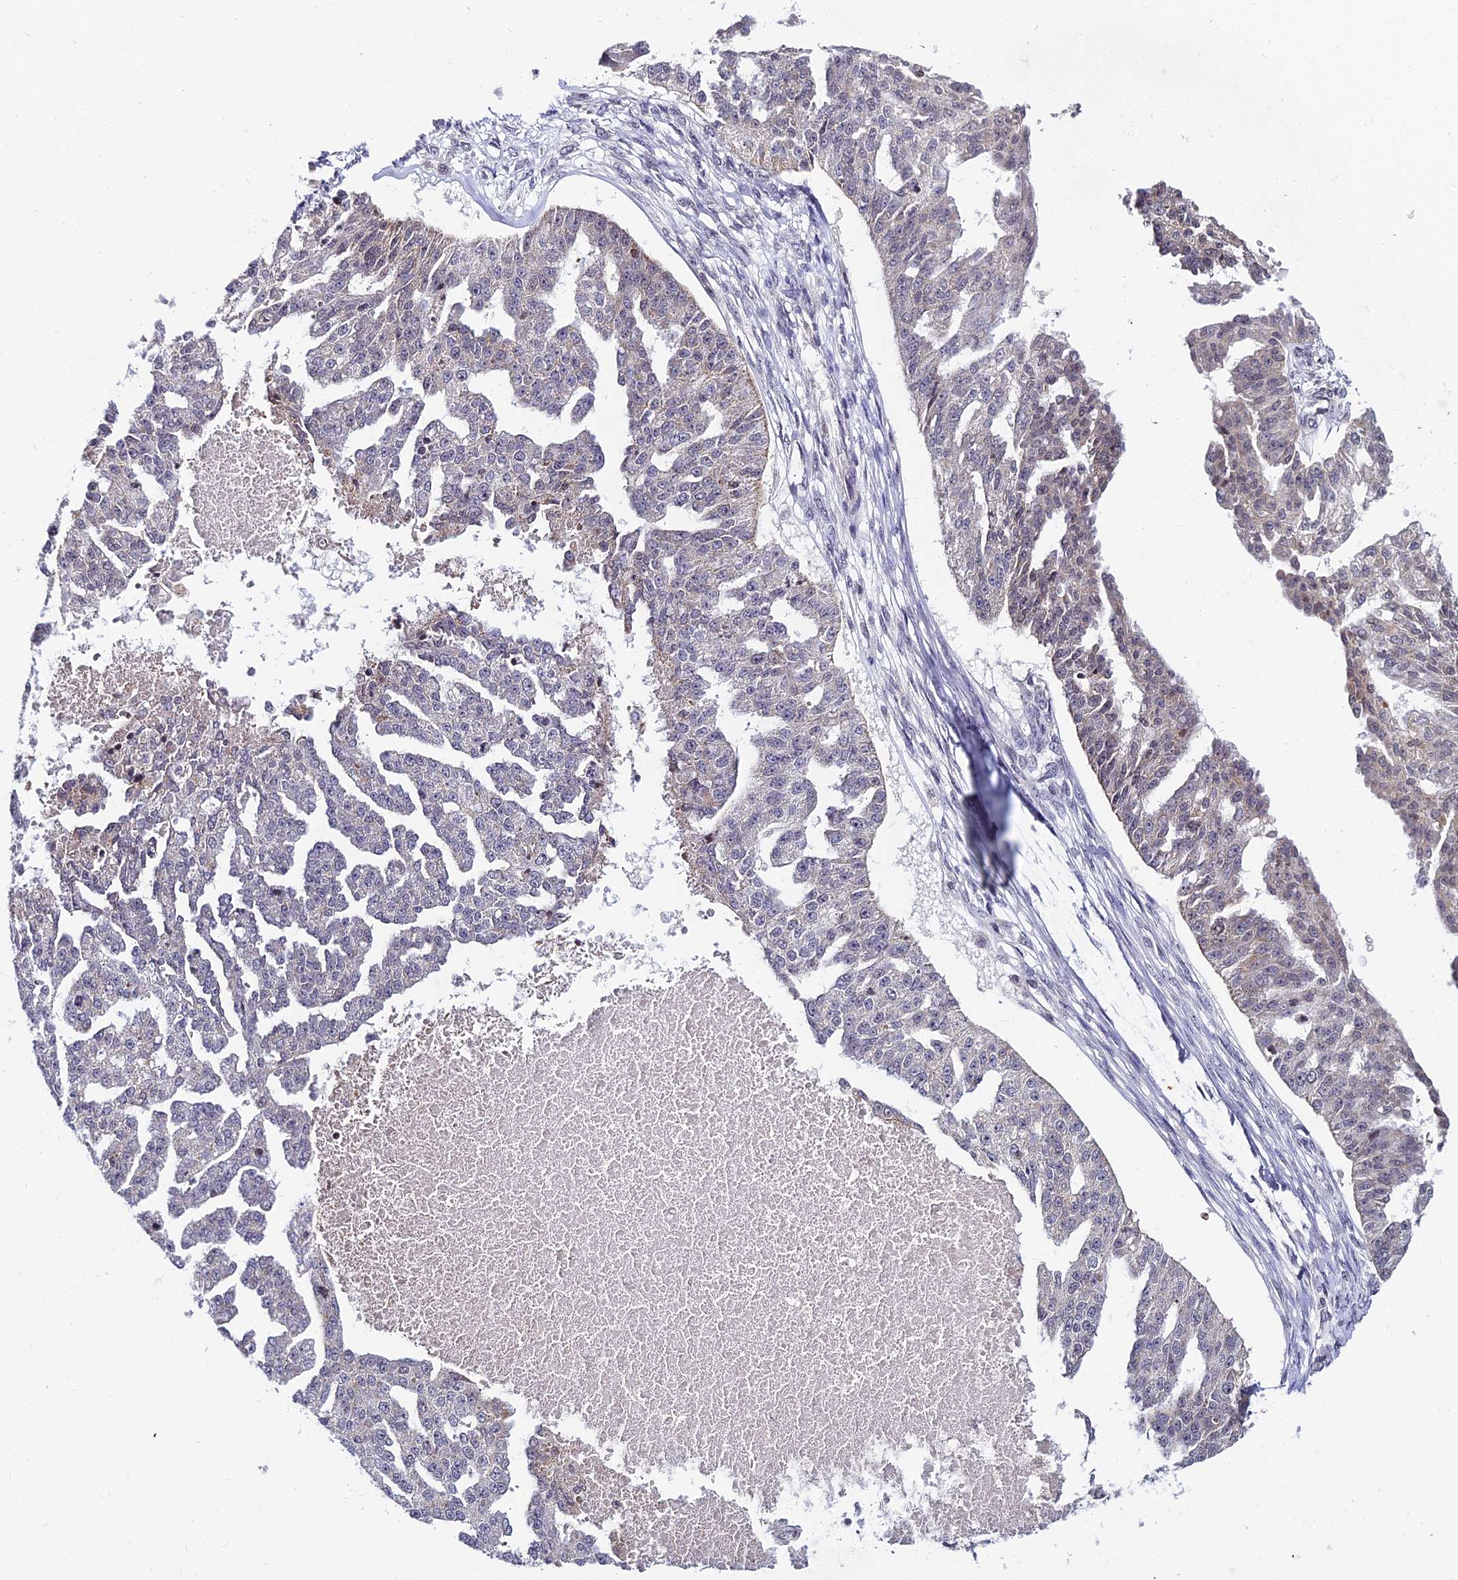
{"staining": {"intensity": "negative", "quantity": "none", "location": "none"}, "tissue": "ovarian cancer", "cell_type": "Tumor cells", "image_type": "cancer", "snomed": [{"axis": "morphology", "description": "Cystadenocarcinoma, serous, NOS"}, {"axis": "topography", "description": "Ovary"}], "caption": "Immunohistochemical staining of human ovarian serous cystadenocarcinoma shows no significant expression in tumor cells.", "gene": "CDNF", "patient": {"sex": "female", "age": 58}}